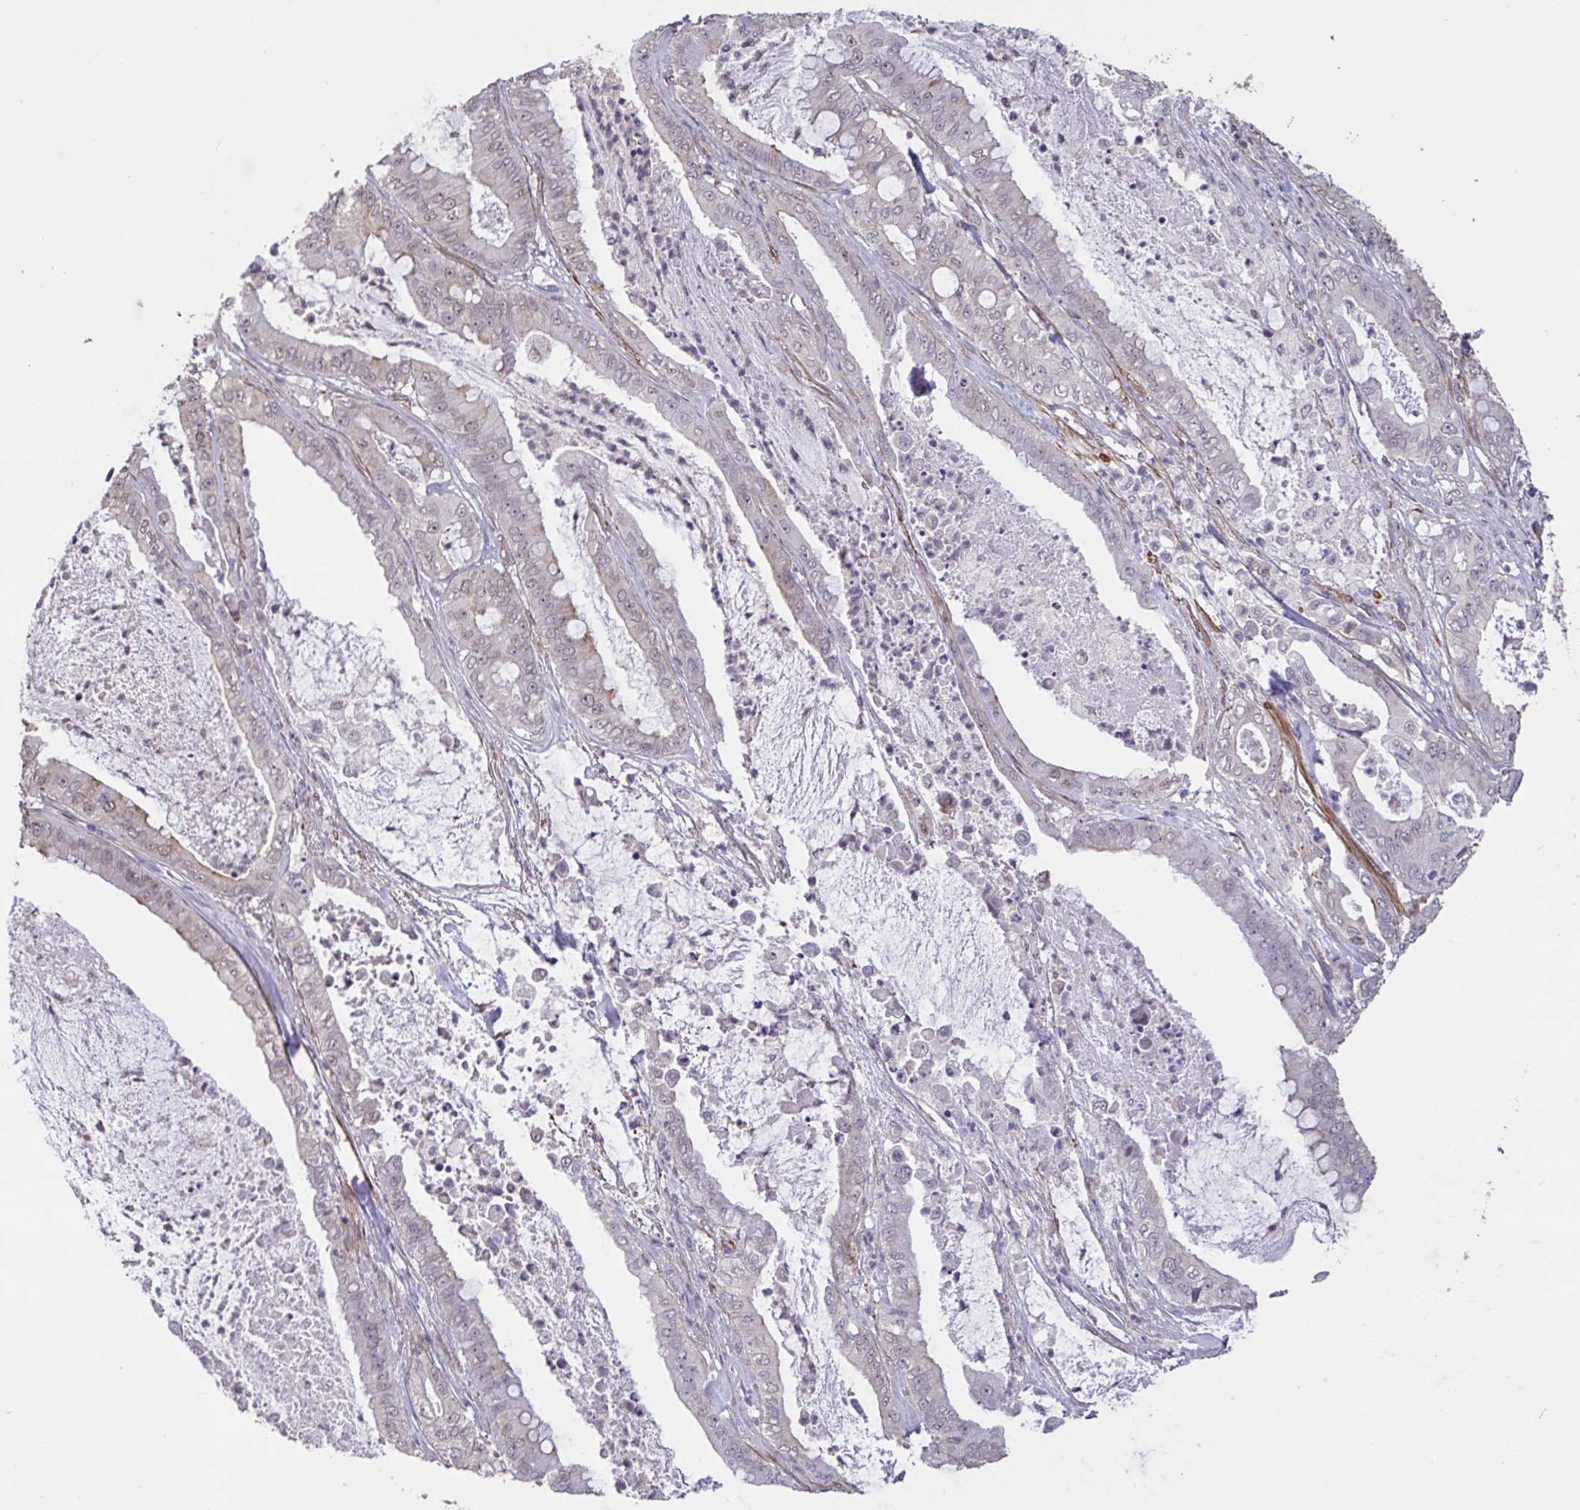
{"staining": {"intensity": "negative", "quantity": "none", "location": "none"}, "tissue": "pancreatic cancer", "cell_type": "Tumor cells", "image_type": "cancer", "snomed": [{"axis": "morphology", "description": "Adenocarcinoma, NOS"}, {"axis": "topography", "description": "Pancreas"}], "caption": "Immunohistochemistry (IHC) micrograph of neoplastic tissue: adenocarcinoma (pancreatic) stained with DAB exhibits no significant protein staining in tumor cells. (DAB IHC visualized using brightfield microscopy, high magnification).", "gene": "IPO5", "patient": {"sex": "male", "age": 71}}